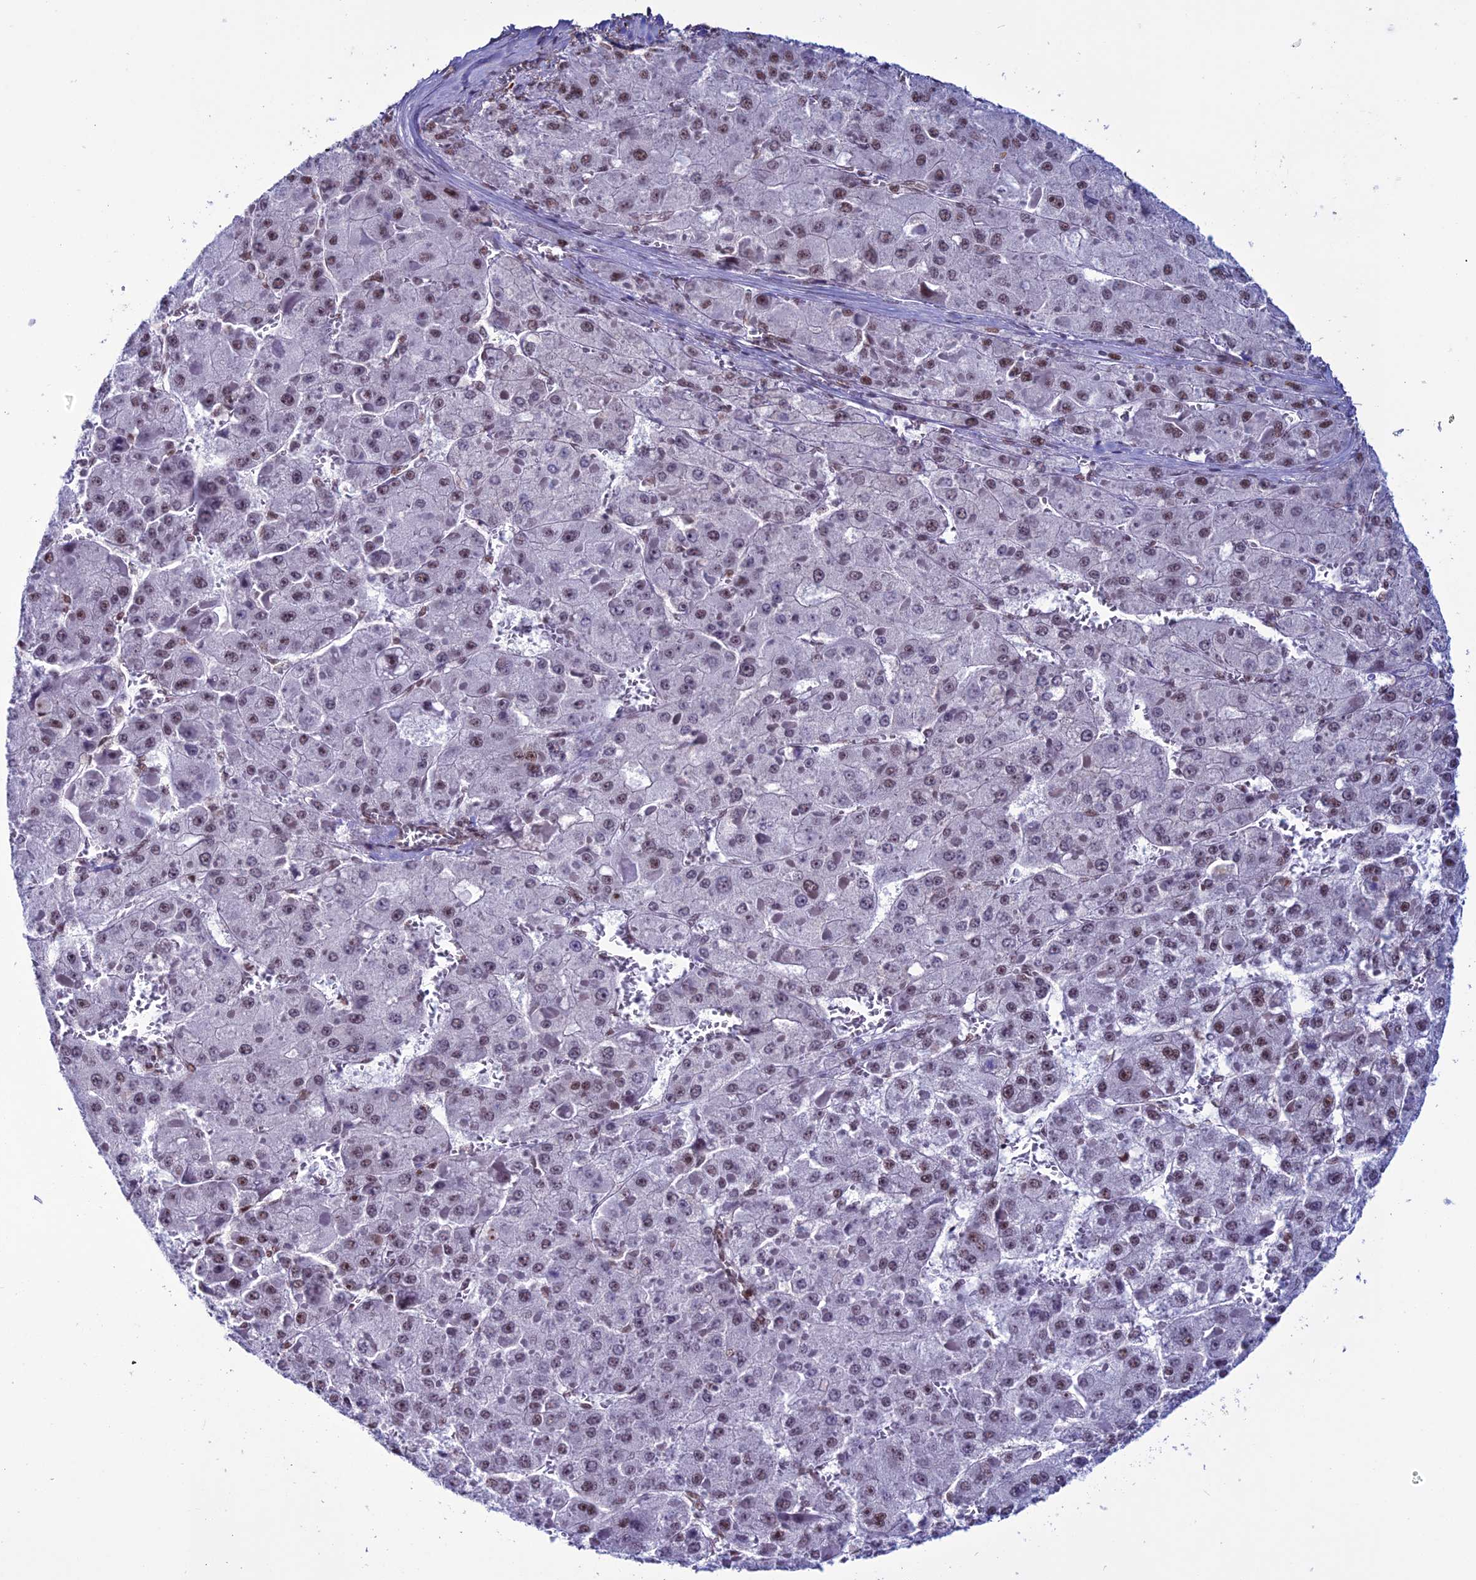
{"staining": {"intensity": "moderate", "quantity": ">75%", "location": "nuclear"}, "tissue": "liver cancer", "cell_type": "Tumor cells", "image_type": "cancer", "snomed": [{"axis": "morphology", "description": "Carcinoma, Hepatocellular, NOS"}, {"axis": "topography", "description": "Liver"}], "caption": "Hepatocellular carcinoma (liver) stained for a protein (brown) displays moderate nuclear positive staining in about >75% of tumor cells.", "gene": "U2AF1", "patient": {"sex": "female", "age": 73}}